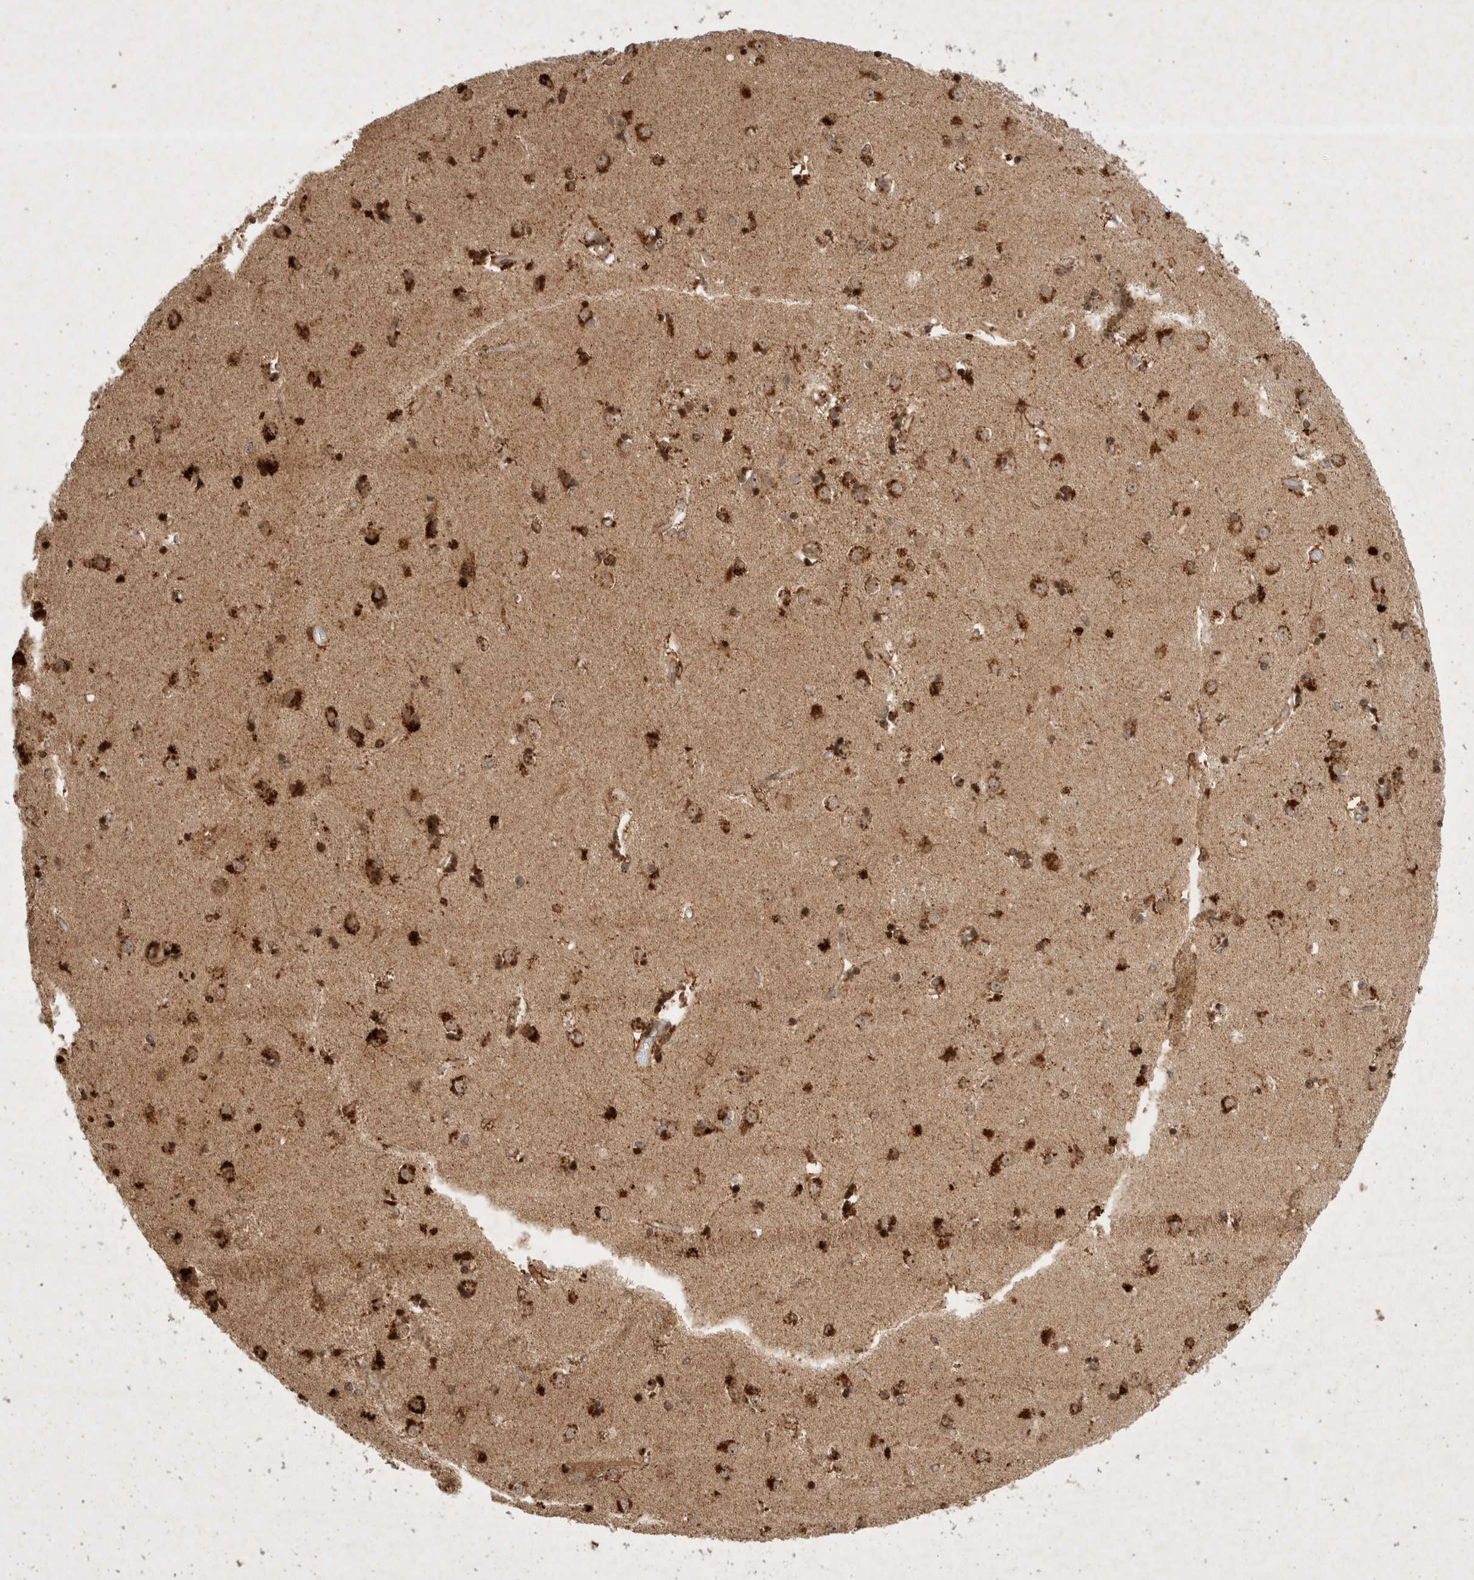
{"staining": {"intensity": "strong", "quantity": "25%-75%", "location": "cytoplasmic/membranous"}, "tissue": "caudate", "cell_type": "Glial cells", "image_type": "normal", "snomed": [{"axis": "morphology", "description": "Normal tissue, NOS"}, {"axis": "topography", "description": "Lateral ventricle wall"}], "caption": "Caudate stained with IHC reveals strong cytoplasmic/membranous staining in about 25%-75% of glial cells. (DAB IHC, brown staining for protein, blue staining for nuclei).", "gene": "FAM221A", "patient": {"sex": "male", "age": 45}}